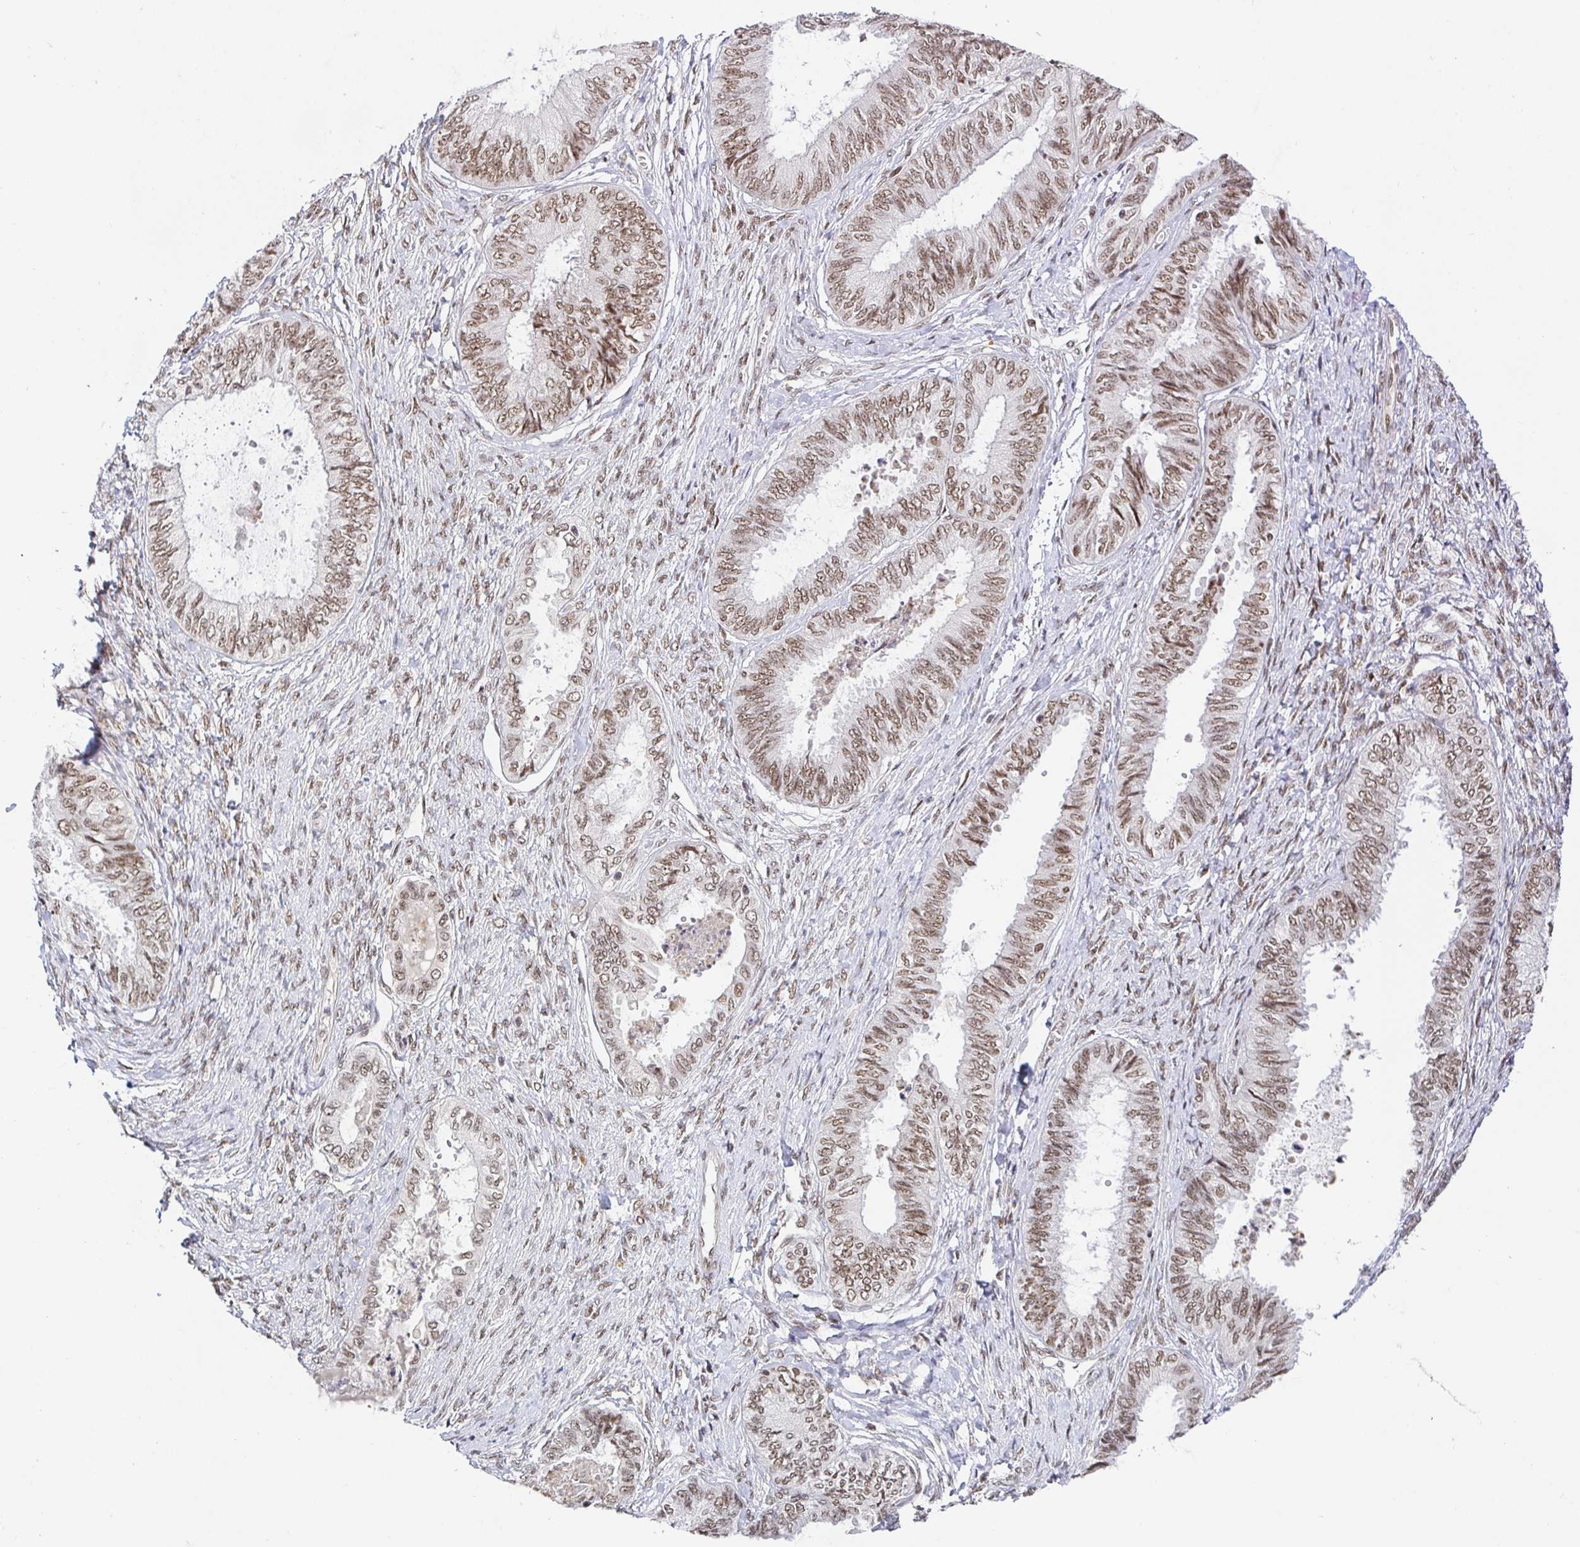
{"staining": {"intensity": "moderate", "quantity": ">75%", "location": "nuclear"}, "tissue": "ovarian cancer", "cell_type": "Tumor cells", "image_type": "cancer", "snomed": [{"axis": "morphology", "description": "Carcinoma, endometroid"}, {"axis": "topography", "description": "Ovary"}], "caption": "Immunohistochemistry (DAB (3,3'-diaminobenzidine)) staining of ovarian cancer shows moderate nuclear protein expression in approximately >75% of tumor cells. (Brightfield microscopy of DAB IHC at high magnification).", "gene": "USF1", "patient": {"sex": "female", "age": 70}}